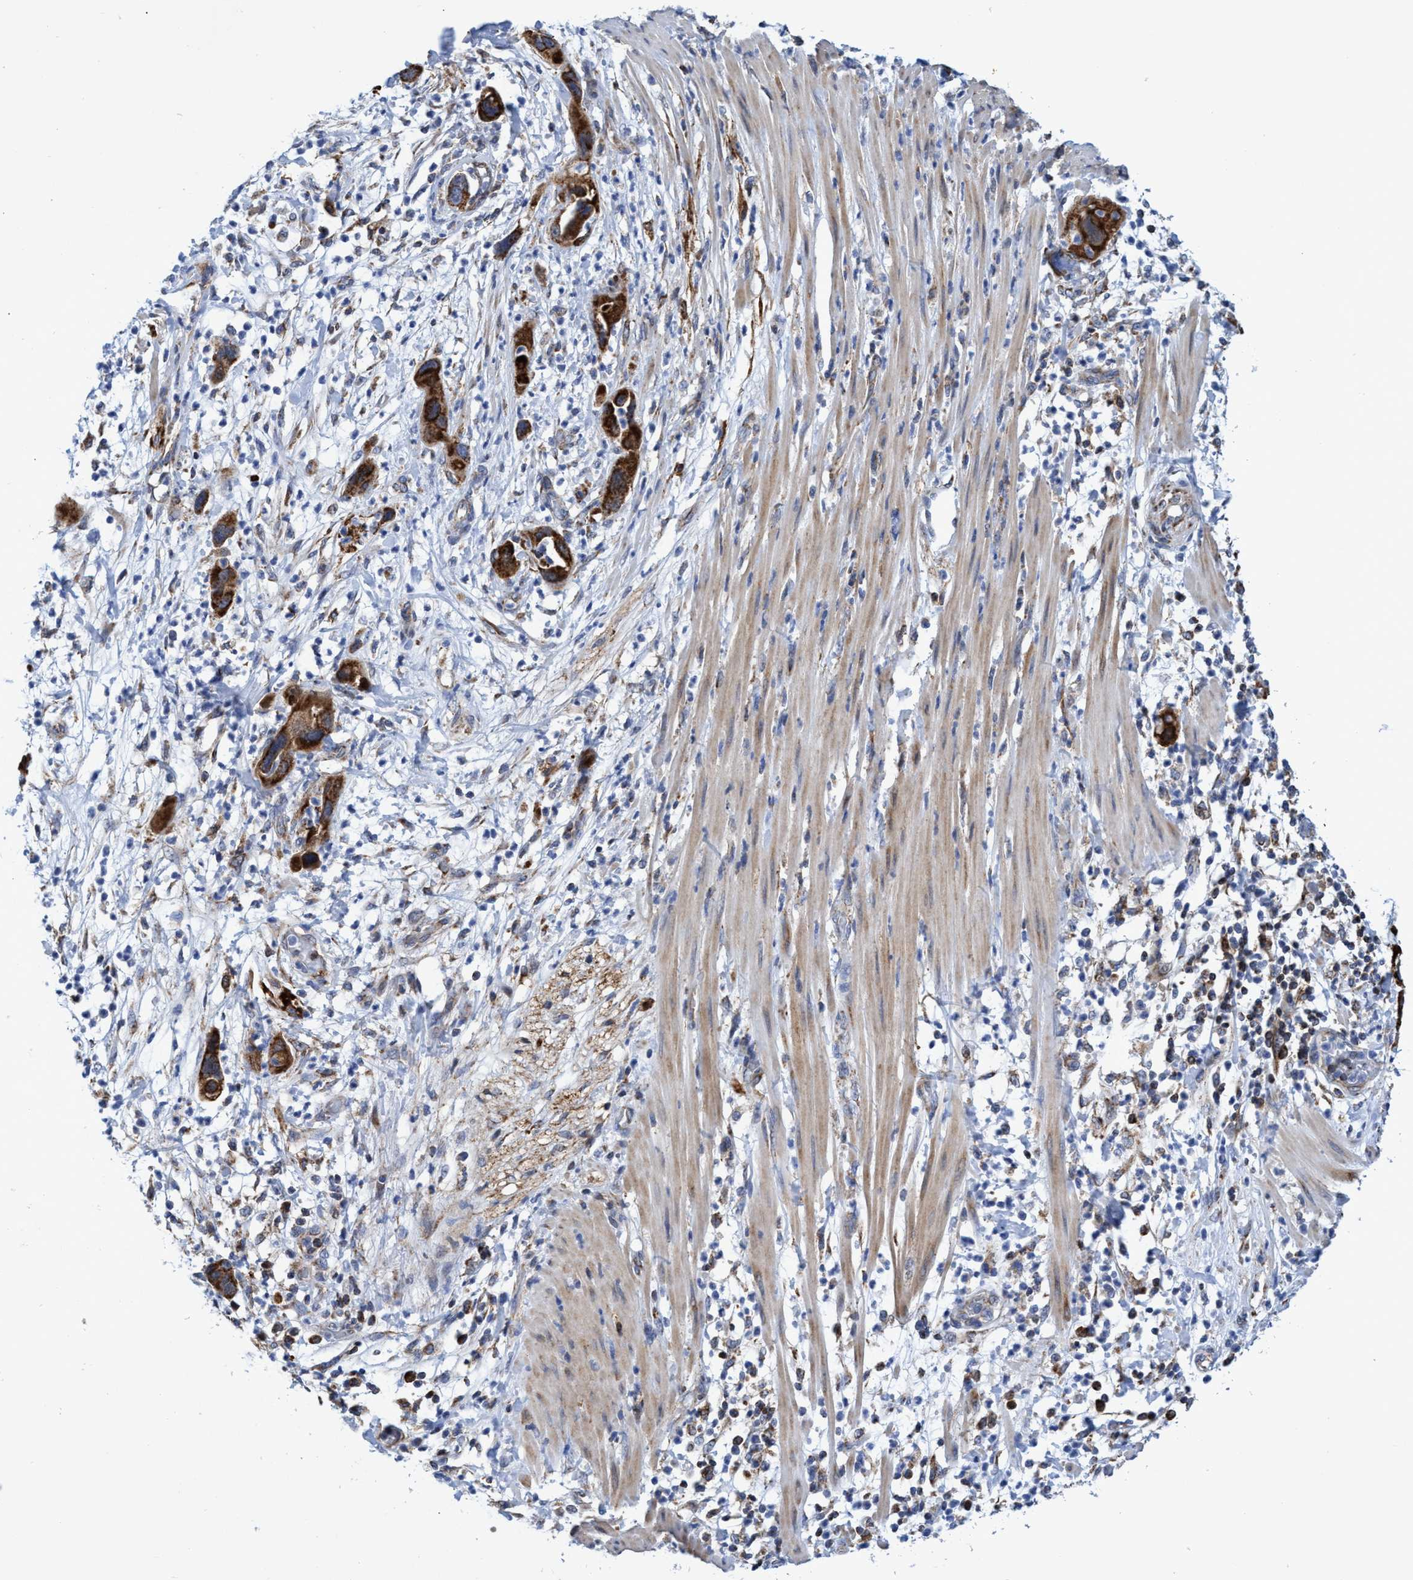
{"staining": {"intensity": "strong", "quantity": ">75%", "location": "cytoplasmic/membranous"}, "tissue": "pancreatic cancer", "cell_type": "Tumor cells", "image_type": "cancer", "snomed": [{"axis": "morphology", "description": "Adenocarcinoma, NOS"}, {"axis": "topography", "description": "Pancreas"}], "caption": "Pancreatic cancer (adenocarcinoma) was stained to show a protein in brown. There is high levels of strong cytoplasmic/membranous staining in about >75% of tumor cells.", "gene": "CRYZ", "patient": {"sex": "female", "age": 71}}